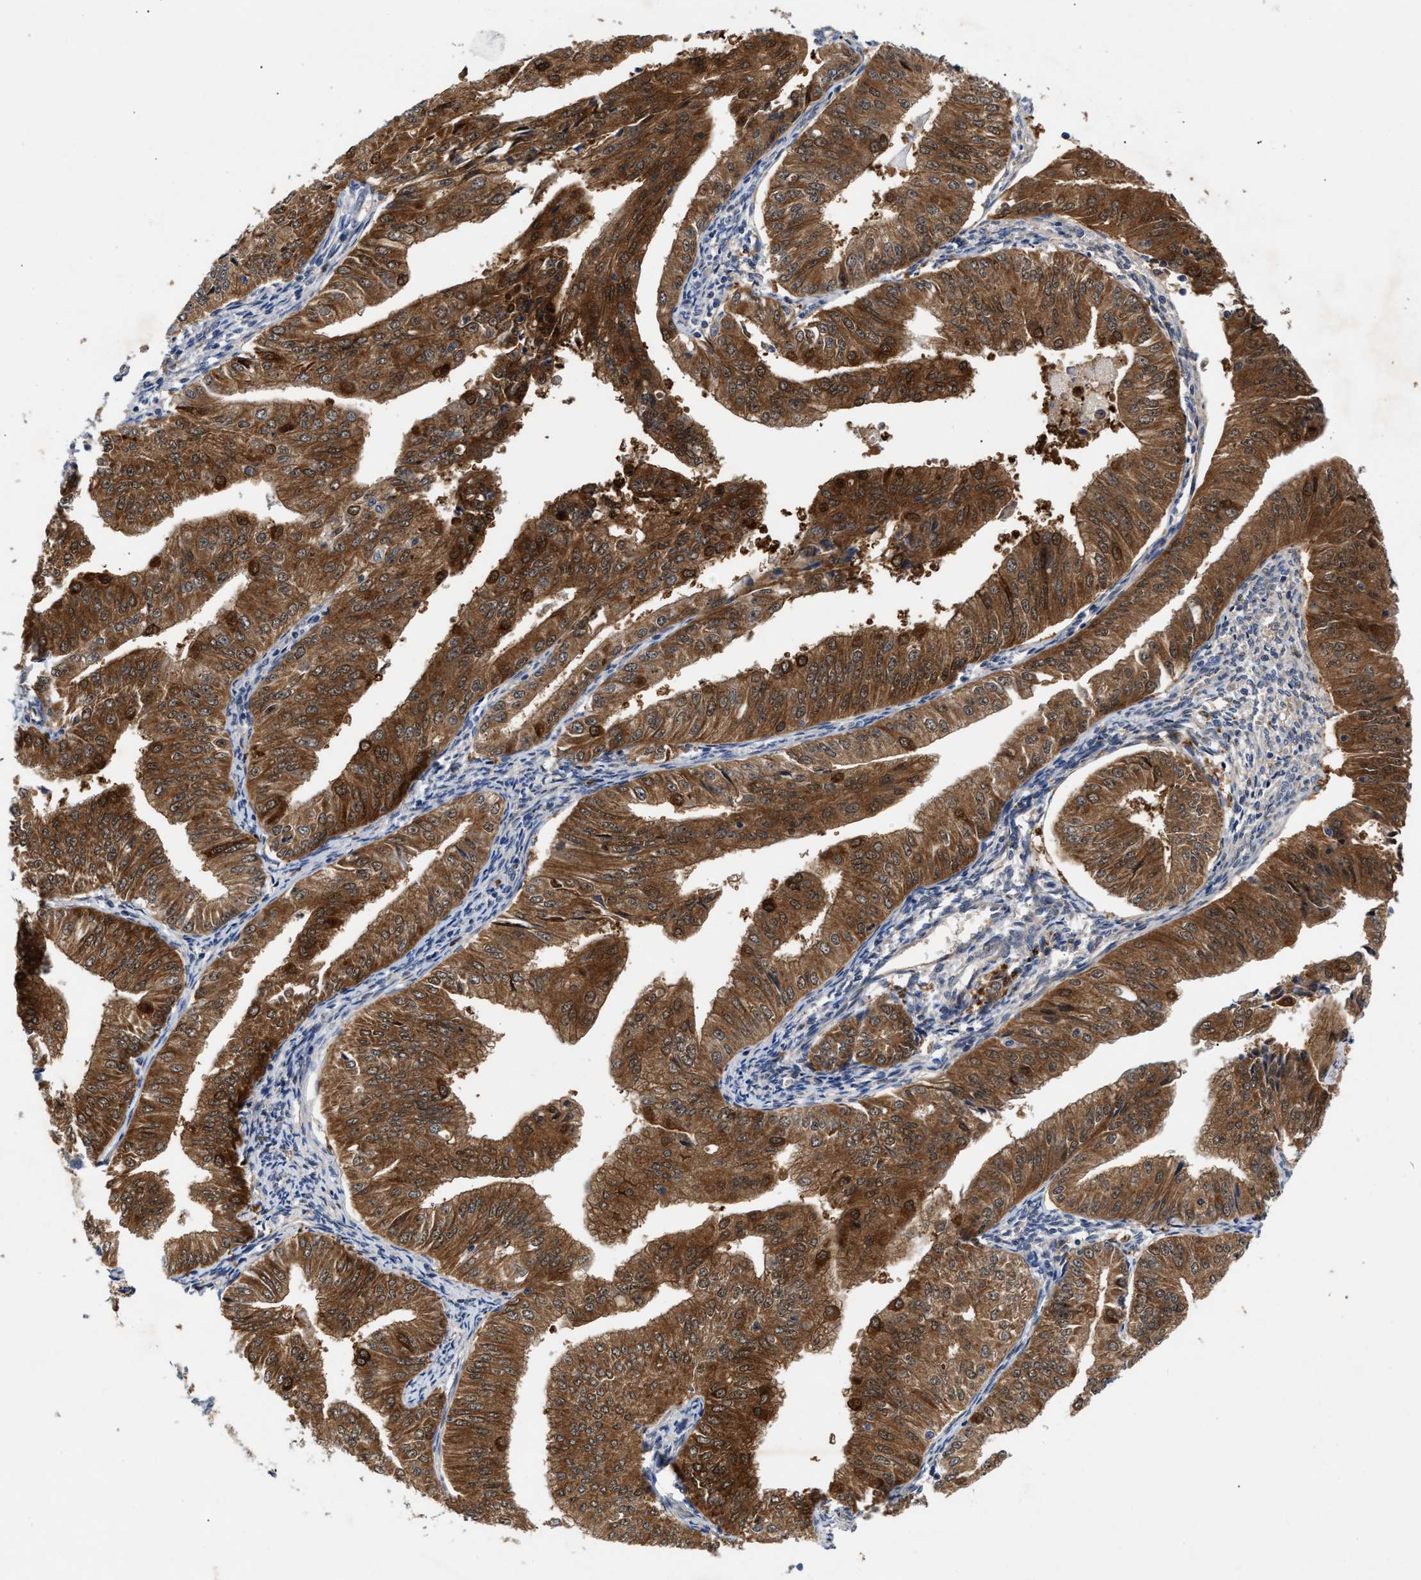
{"staining": {"intensity": "strong", "quantity": ">75%", "location": "cytoplasmic/membranous"}, "tissue": "endometrial cancer", "cell_type": "Tumor cells", "image_type": "cancer", "snomed": [{"axis": "morphology", "description": "Normal tissue, NOS"}, {"axis": "morphology", "description": "Adenocarcinoma, NOS"}, {"axis": "topography", "description": "Endometrium"}], "caption": "Brown immunohistochemical staining in endometrial cancer (adenocarcinoma) reveals strong cytoplasmic/membranous expression in about >75% of tumor cells.", "gene": "CCDC146", "patient": {"sex": "female", "age": 53}}